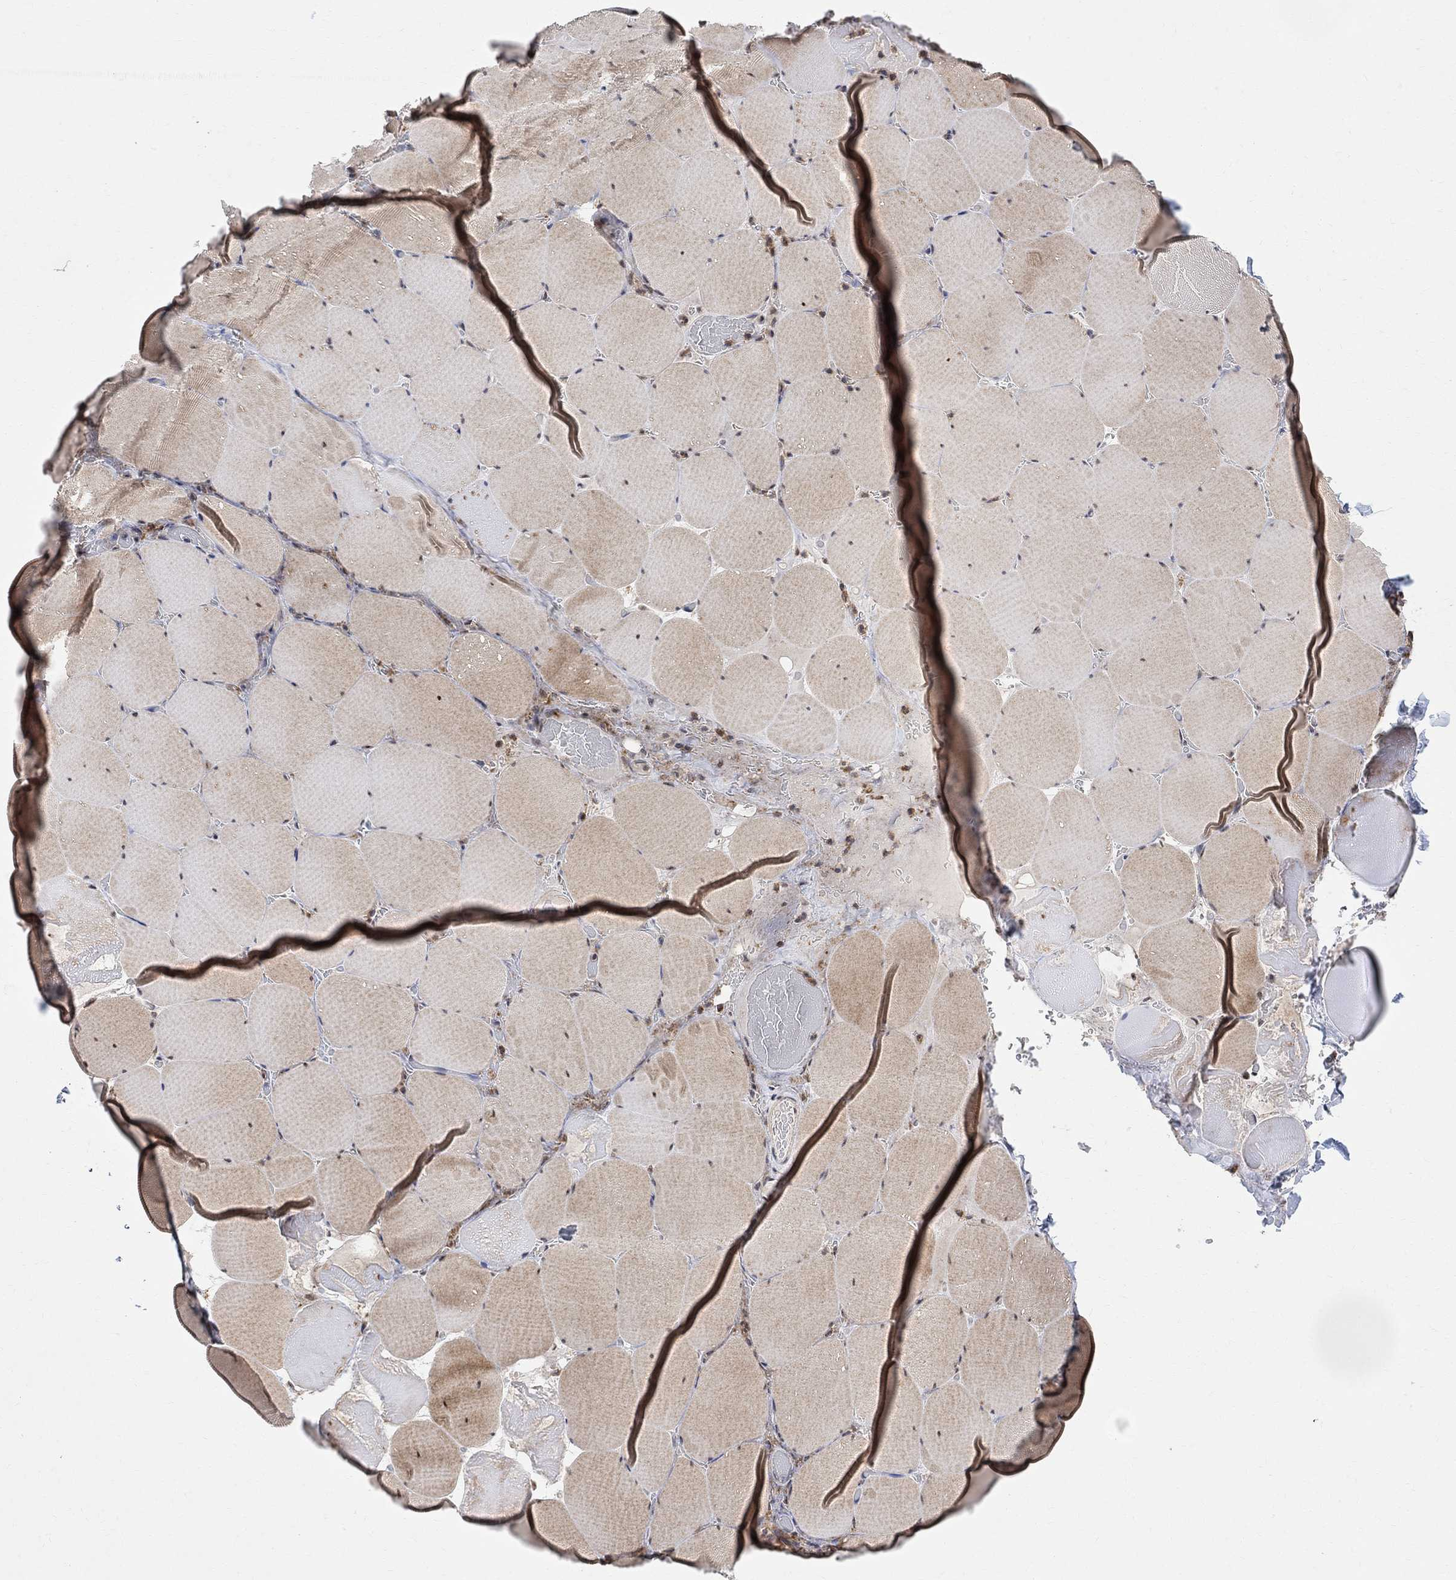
{"staining": {"intensity": "moderate", "quantity": "<25%", "location": "nuclear"}, "tissue": "skeletal muscle", "cell_type": "Myocytes", "image_type": "normal", "snomed": [{"axis": "morphology", "description": "Normal tissue, NOS"}, {"axis": "morphology", "description": "Malignant melanoma, Metastatic site"}, {"axis": "topography", "description": "Skeletal muscle"}], "caption": "An image of skeletal muscle stained for a protein exhibits moderate nuclear brown staining in myocytes. (DAB IHC, brown staining for protein, blue staining for nuclei).", "gene": "E4F1", "patient": {"sex": "male", "age": 50}}